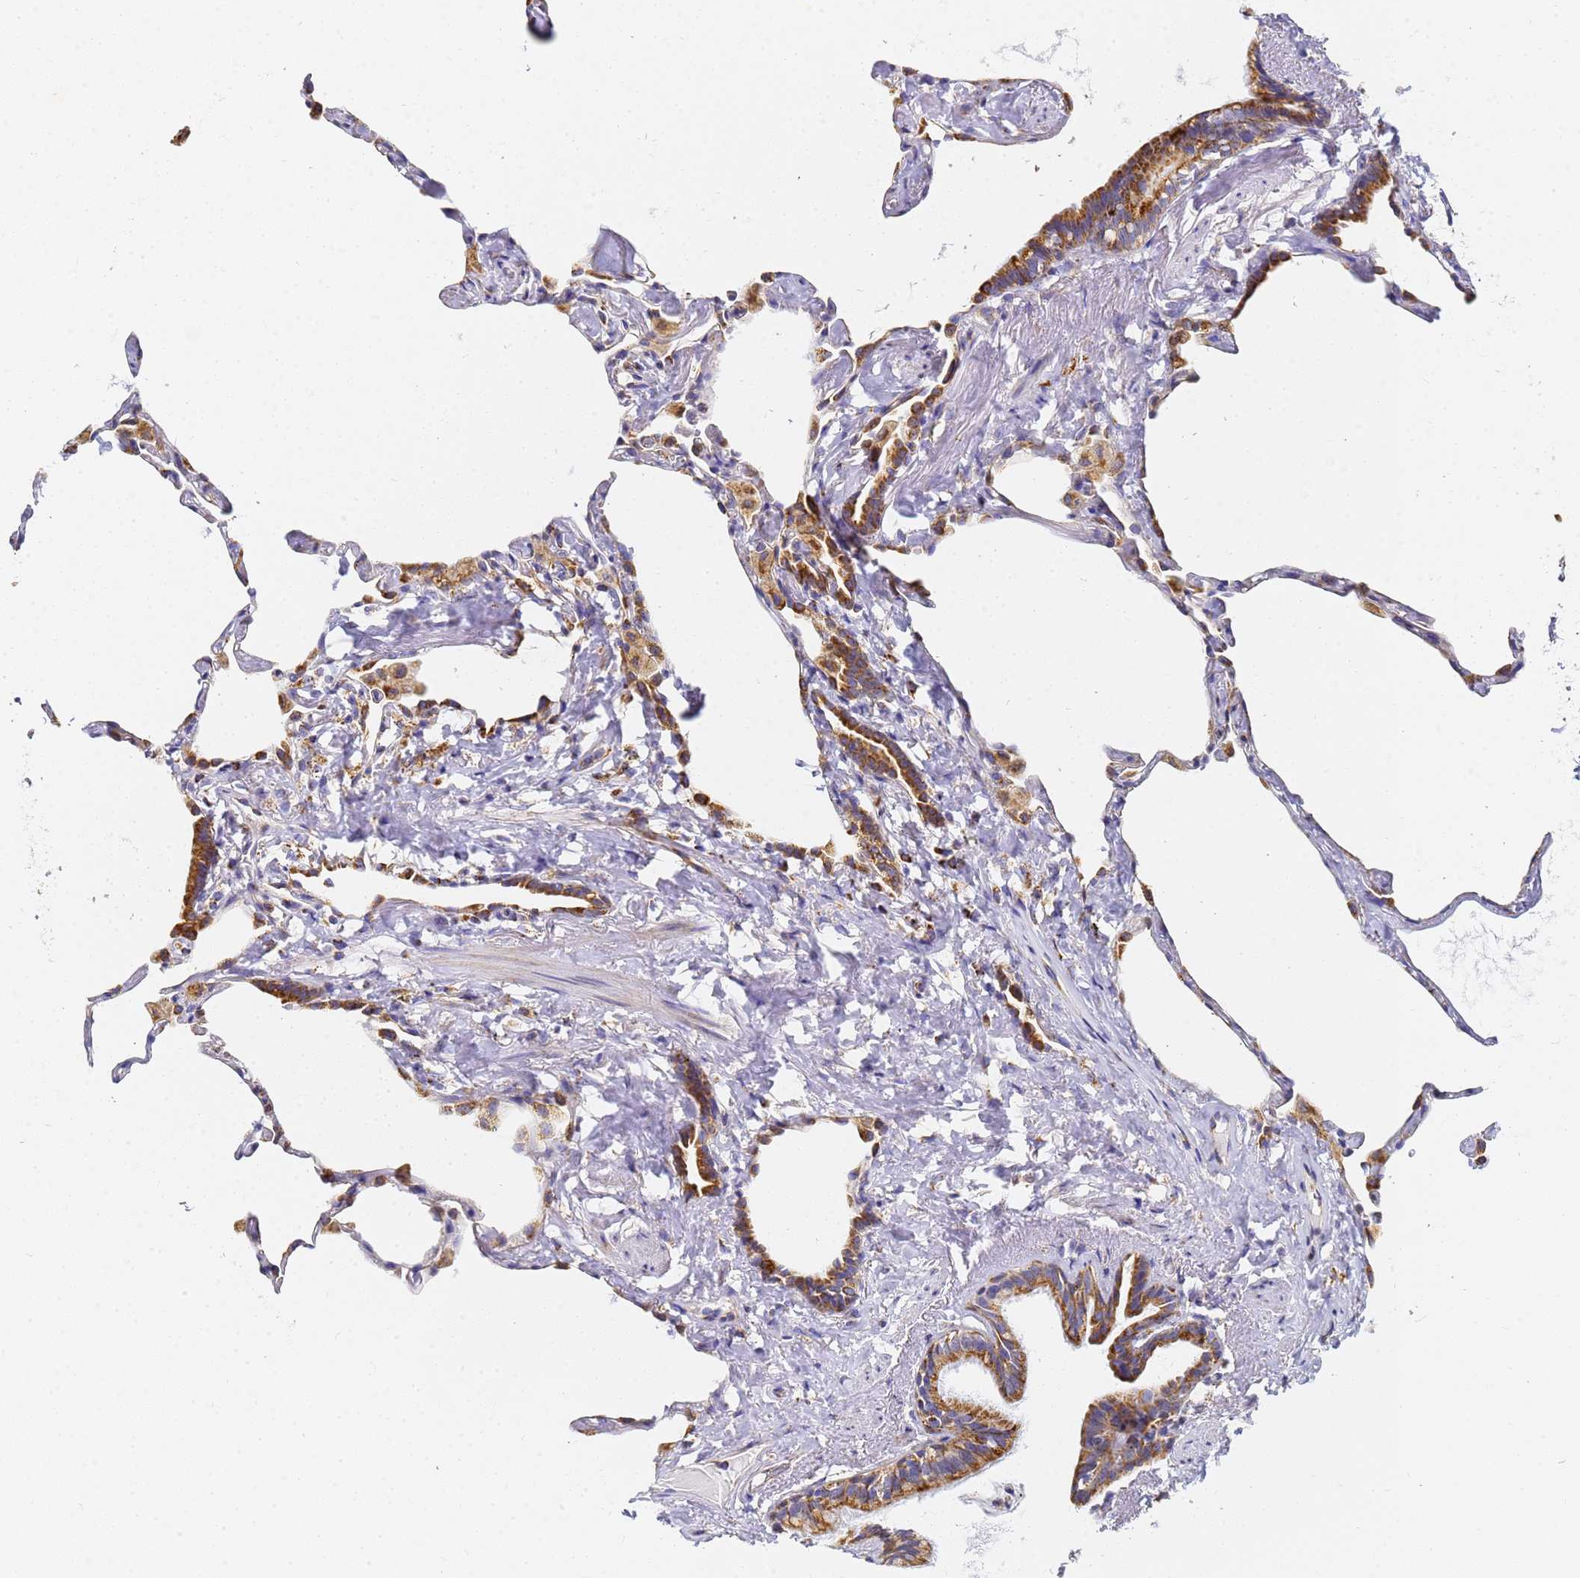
{"staining": {"intensity": "negative", "quantity": "none", "location": "none"}, "tissue": "lung", "cell_type": "Alveolar cells", "image_type": "normal", "snomed": [{"axis": "morphology", "description": "Normal tissue, NOS"}, {"axis": "topography", "description": "Lung"}], "caption": "This image is of normal lung stained with IHC to label a protein in brown with the nuclei are counter-stained blue. There is no positivity in alveolar cells.", "gene": "CNIH4", "patient": {"sex": "male", "age": 65}}